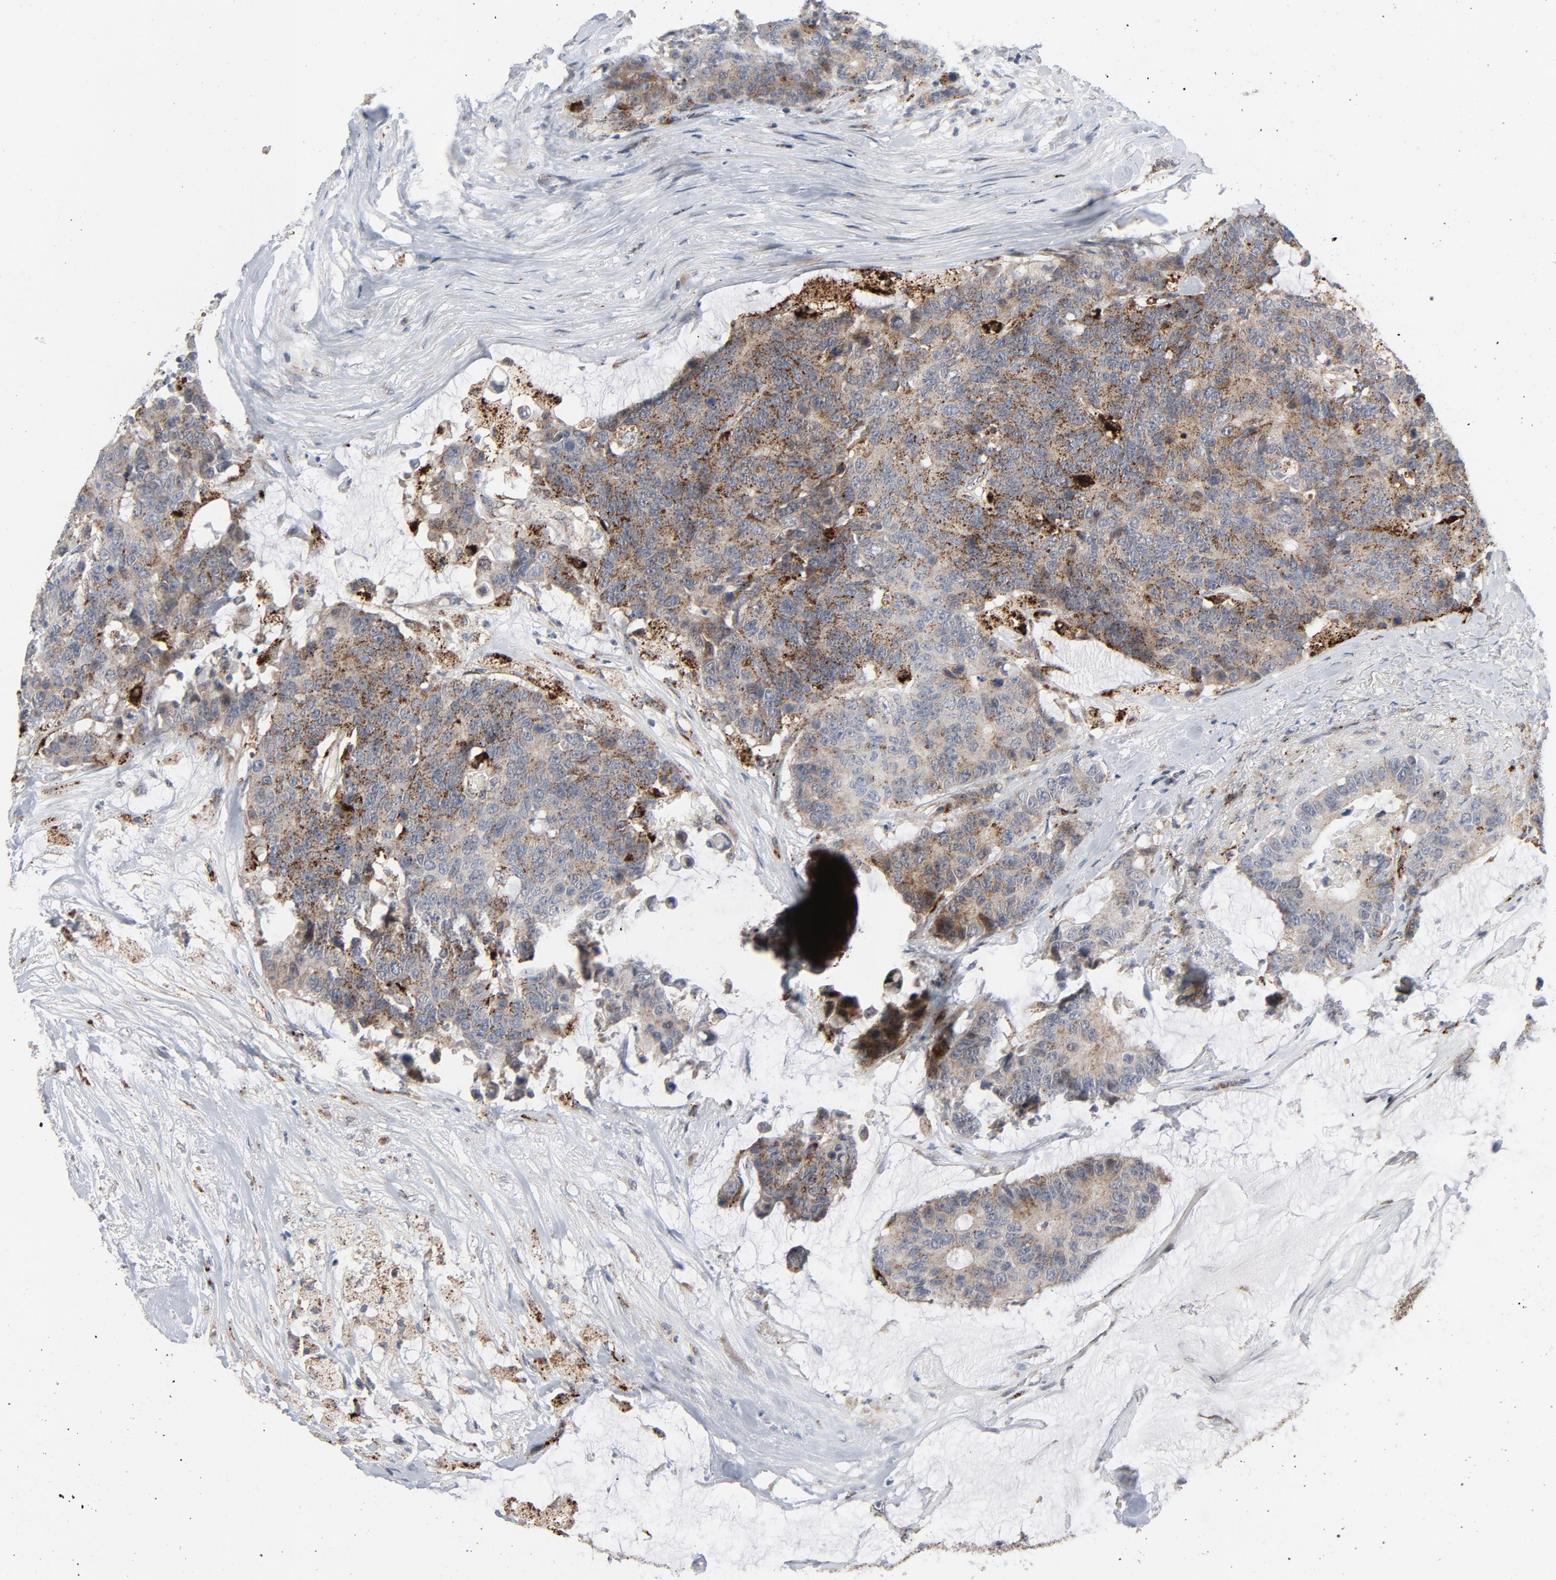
{"staining": {"intensity": "strong", "quantity": "25%-75%", "location": "cytoplasmic/membranous"}, "tissue": "colorectal cancer", "cell_type": "Tumor cells", "image_type": "cancer", "snomed": [{"axis": "morphology", "description": "Adenocarcinoma, NOS"}, {"axis": "topography", "description": "Colon"}], "caption": "This micrograph displays immunohistochemistry staining of human colorectal cancer (adenocarcinoma), with high strong cytoplasmic/membranous positivity in approximately 25%-75% of tumor cells.", "gene": "AKT2", "patient": {"sex": "female", "age": 86}}